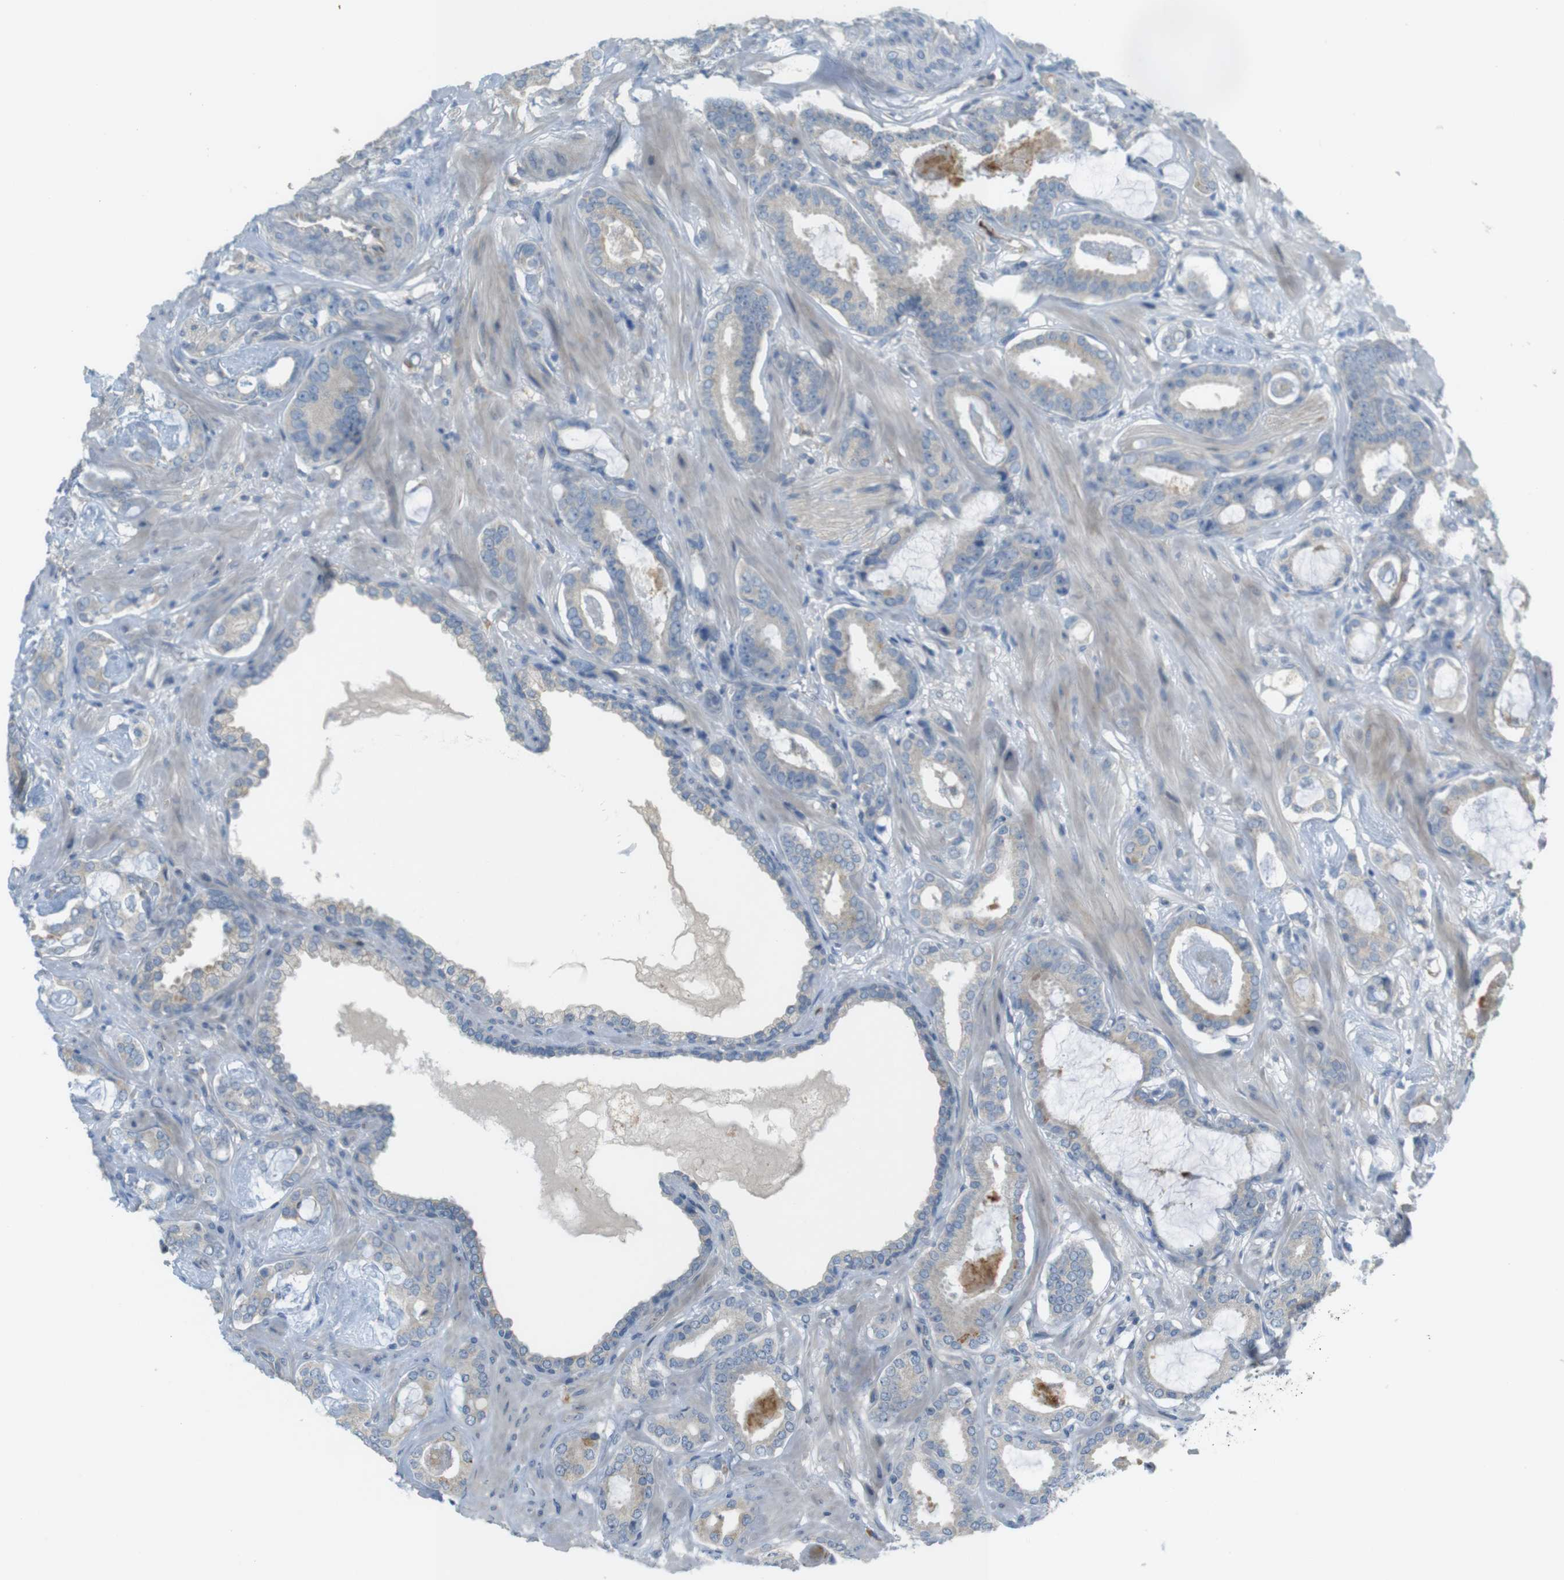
{"staining": {"intensity": "moderate", "quantity": "<25%", "location": "cytoplasmic/membranous"}, "tissue": "prostate cancer", "cell_type": "Tumor cells", "image_type": "cancer", "snomed": [{"axis": "morphology", "description": "Adenocarcinoma, Low grade"}, {"axis": "topography", "description": "Prostate"}], "caption": "Protein positivity by immunohistochemistry displays moderate cytoplasmic/membranous positivity in approximately <25% of tumor cells in prostate cancer.", "gene": "TMEM41B", "patient": {"sex": "male", "age": 53}}